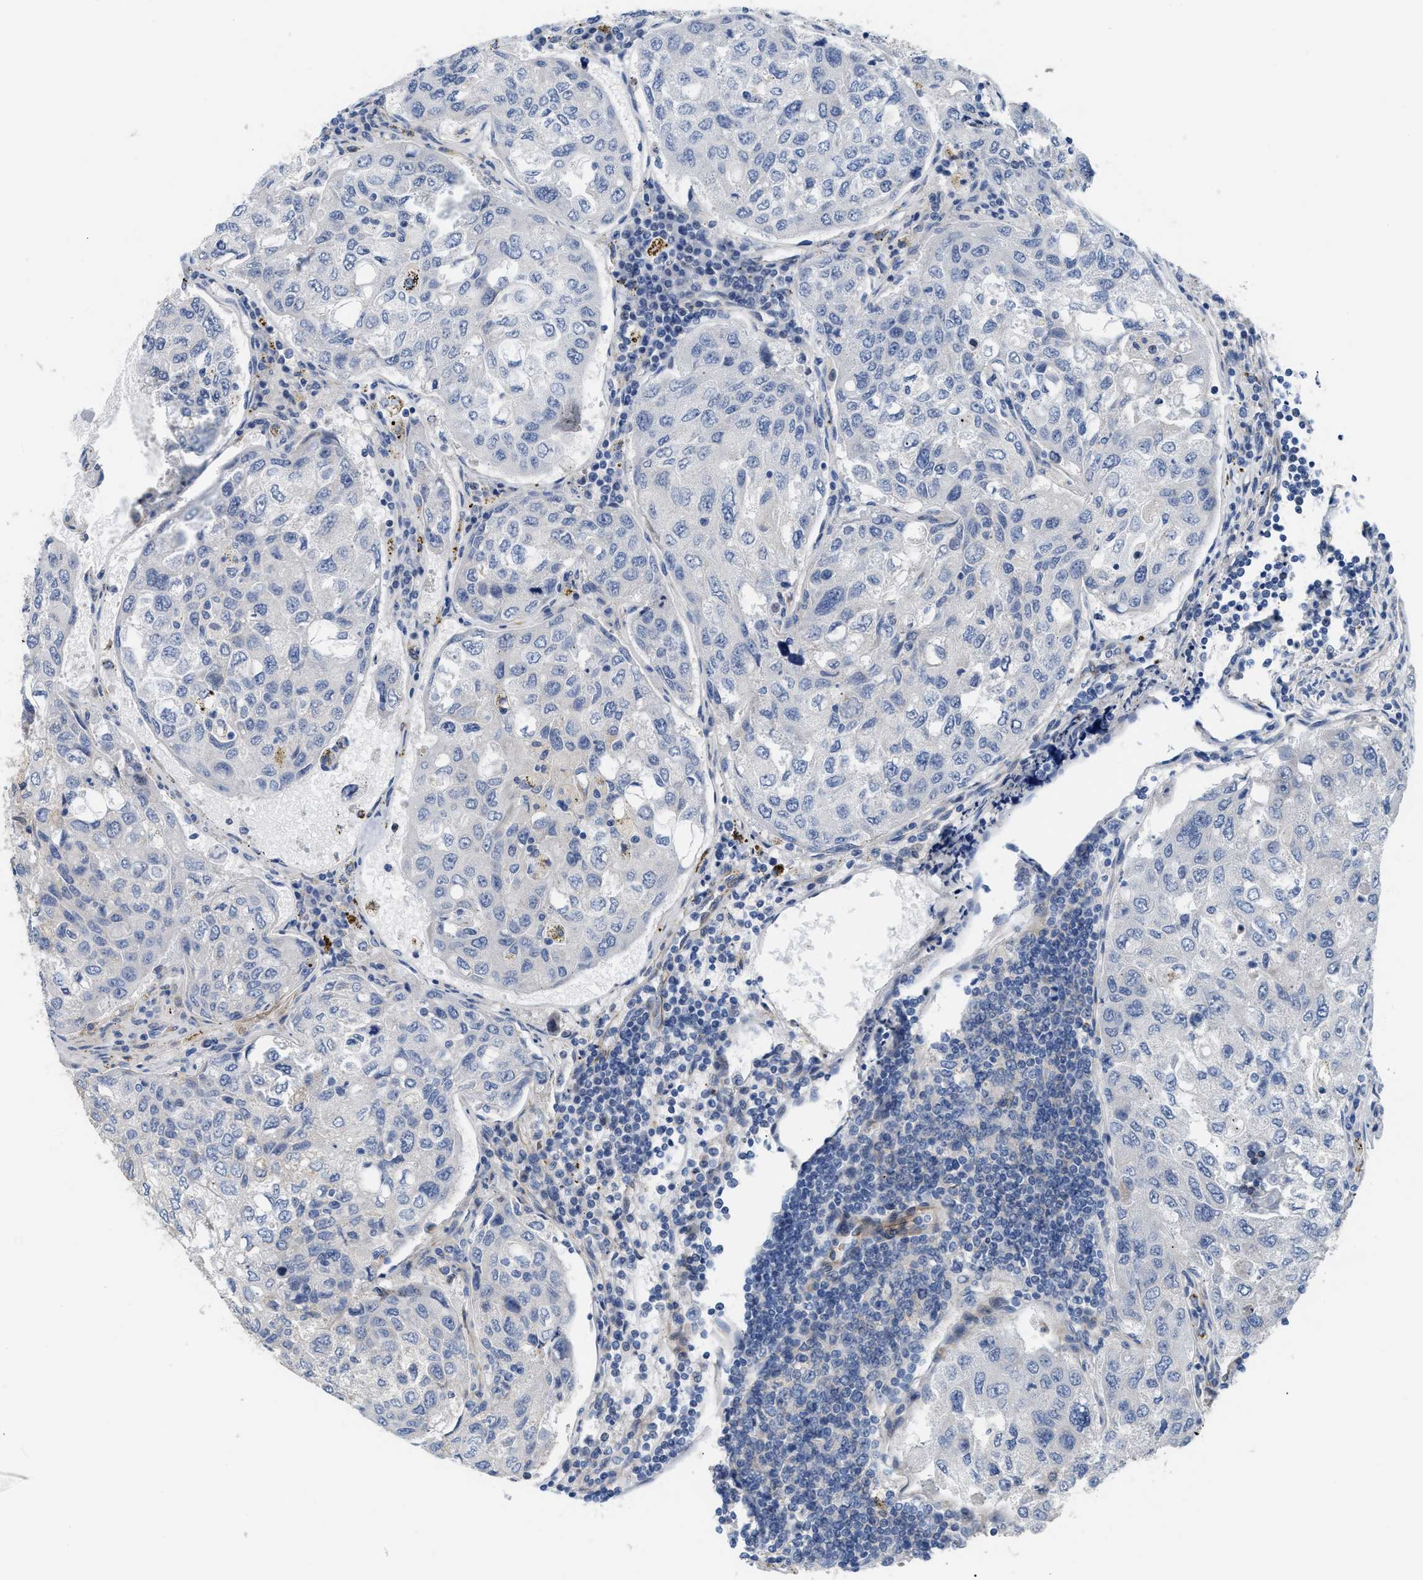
{"staining": {"intensity": "negative", "quantity": "none", "location": "none"}, "tissue": "urothelial cancer", "cell_type": "Tumor cells", "image_type": "cancer", "snomed": [{"axis": "morphology", "description": "Urothelial carcinoma, High grade"}, {"axis": "topography", "description": "Lymph node"}, {"axis": "topography", "description": "Urinary bladder"}], "caption": "High magnification brightfield microscopy of urothelial carcinoma (high-grade) stained with DAB (3,3'-diaminobenzidine) (brown) and counterstained with hematoxylin (blue): tumor cells show no significant expression. The staining was performed using DAB (3,3'-diaminobenzidine) to visualize the protein expression in brown, while the nuclei were stained in blue with hematoxylin (Magnification: 20x).", "gene": "TFPI", "patient": {"sex": "male", "age": 51}}